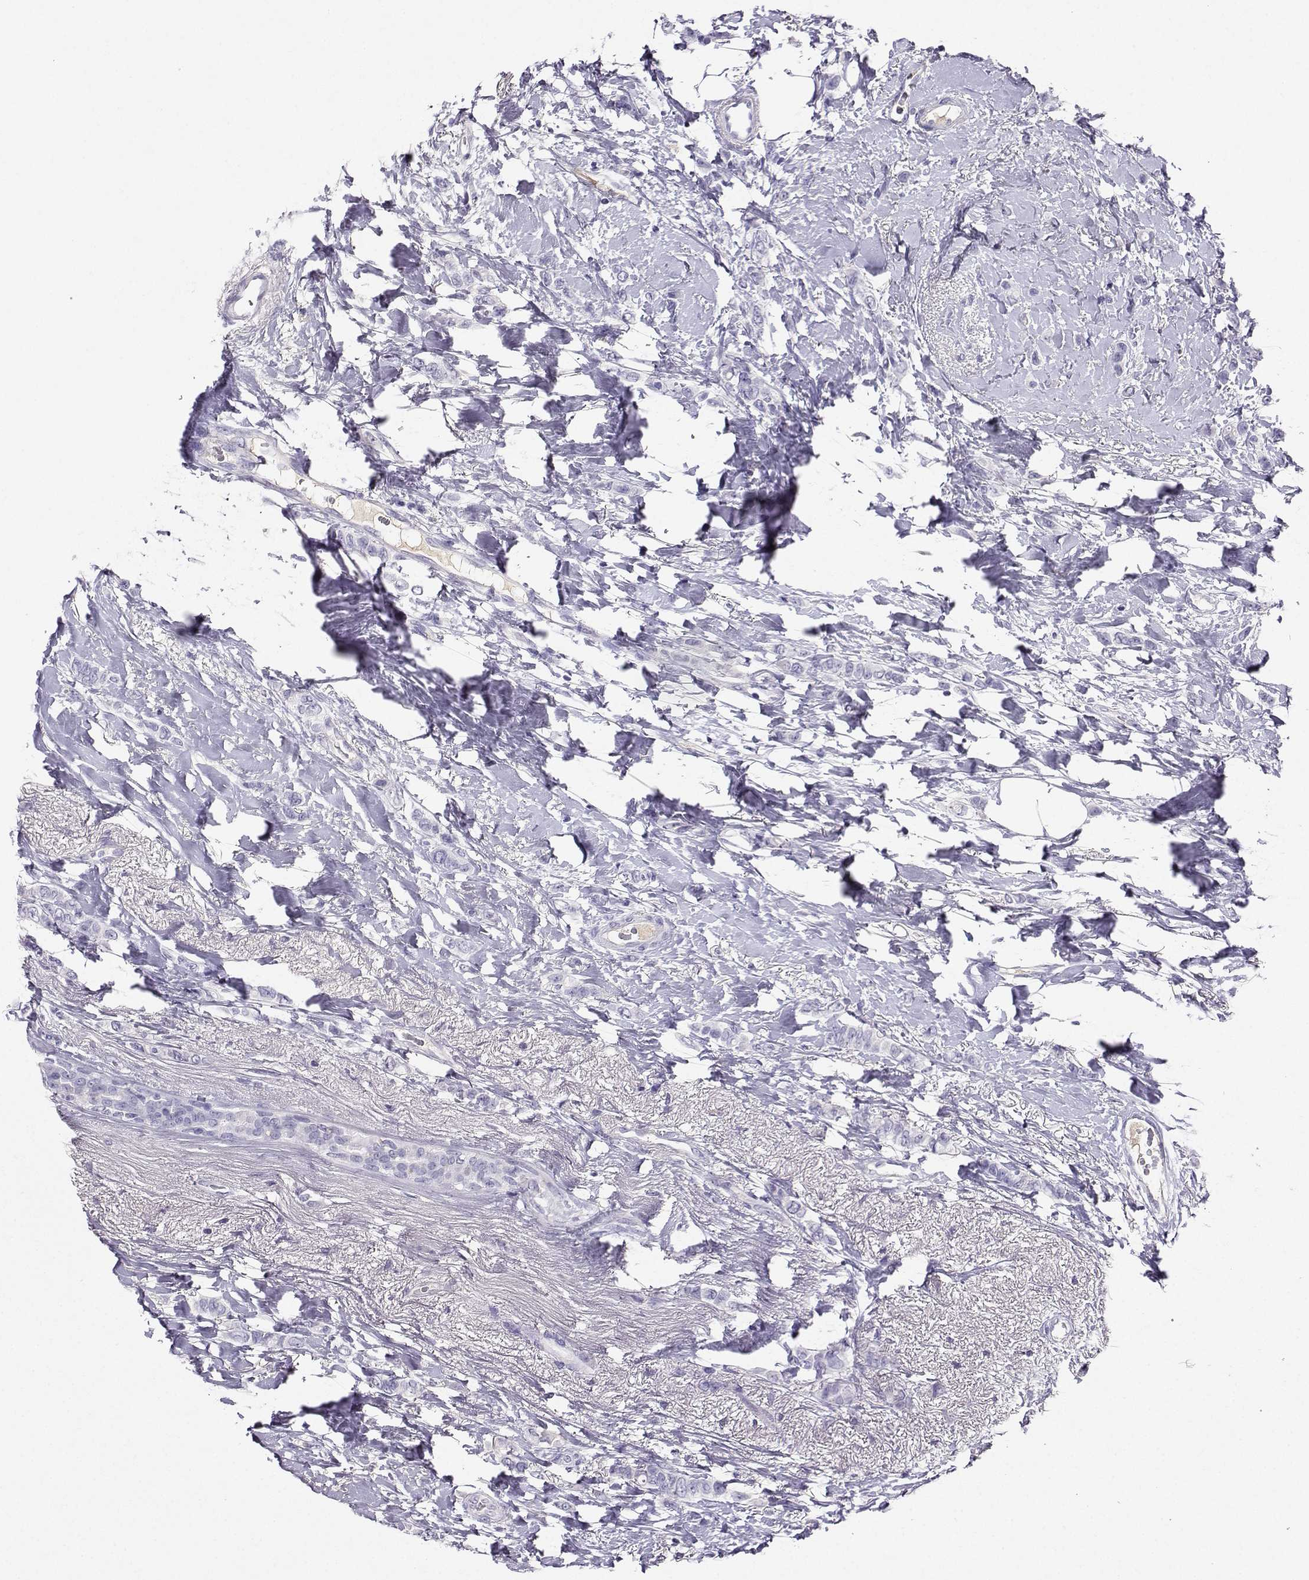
{"staining": {"intensity": "negative", "quantity": "none", "location": "none"}, "tissue": "breast cancer", "cell_type": "Tumor cells", "image_type": "cancer", "snomed": [{"axis": "morphology", "description": "Lobular carcinoma"}, {"axis": "topography", "description": "Breast"}], "caption": "This is a histopathology image of immunohistochemistry staining of breast cancer, which shows no staining in tumor cells. (DAB immunohistochemistry (IHC) visualized using brightfield microscopy, high magnification).", "gene": "GRIK4", "patient": {"sex": "female", "age": 66}}